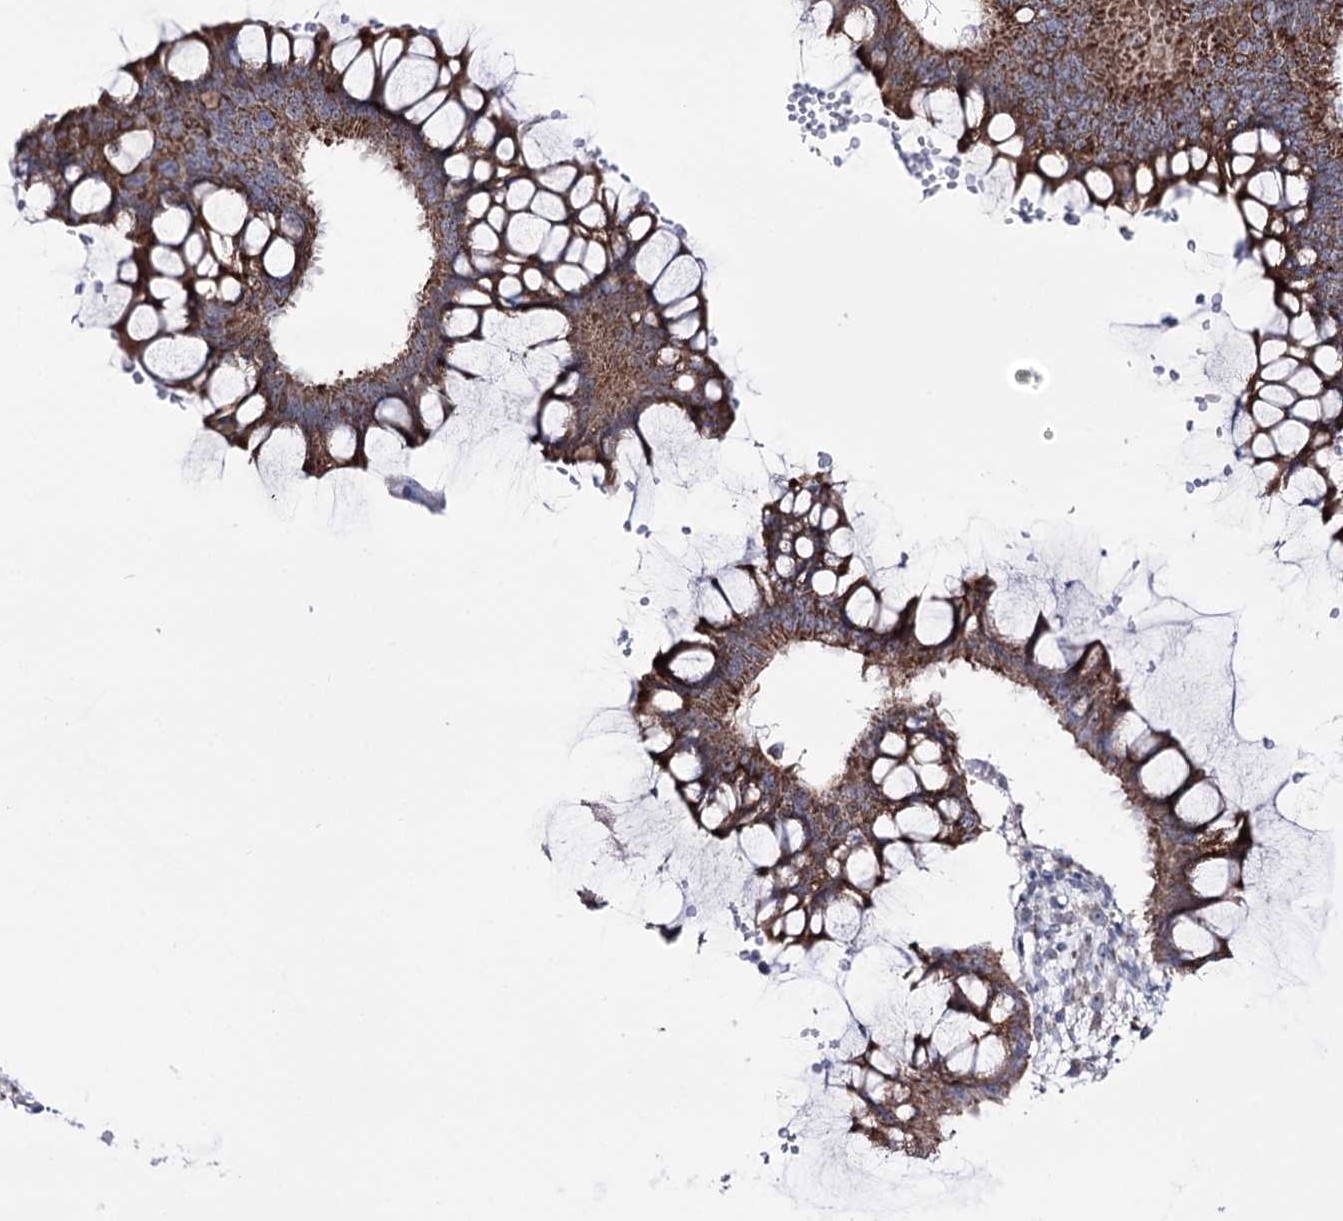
{"staining": {"intensity": "moderate", "quantity": ">75%", "location": "cytoplasmic/membranous"}, "tissue": "ovarian cancer", "cell_type": "Tumor cells", "image_type": "cancer", "snomed": [{"axis": "morphology", "description": "Cystadenocarcinoma, mucinous, NOS"}, {"axis": "topography", "description": "Ovary"}], "caption": "Protein expression analysis of ovarian cancer displays moderate cytoplasmic/membranous positivity in about >75% of tumor cells.", "gene": "METTL5", "patient": {"sex": "female", "age": 73}}